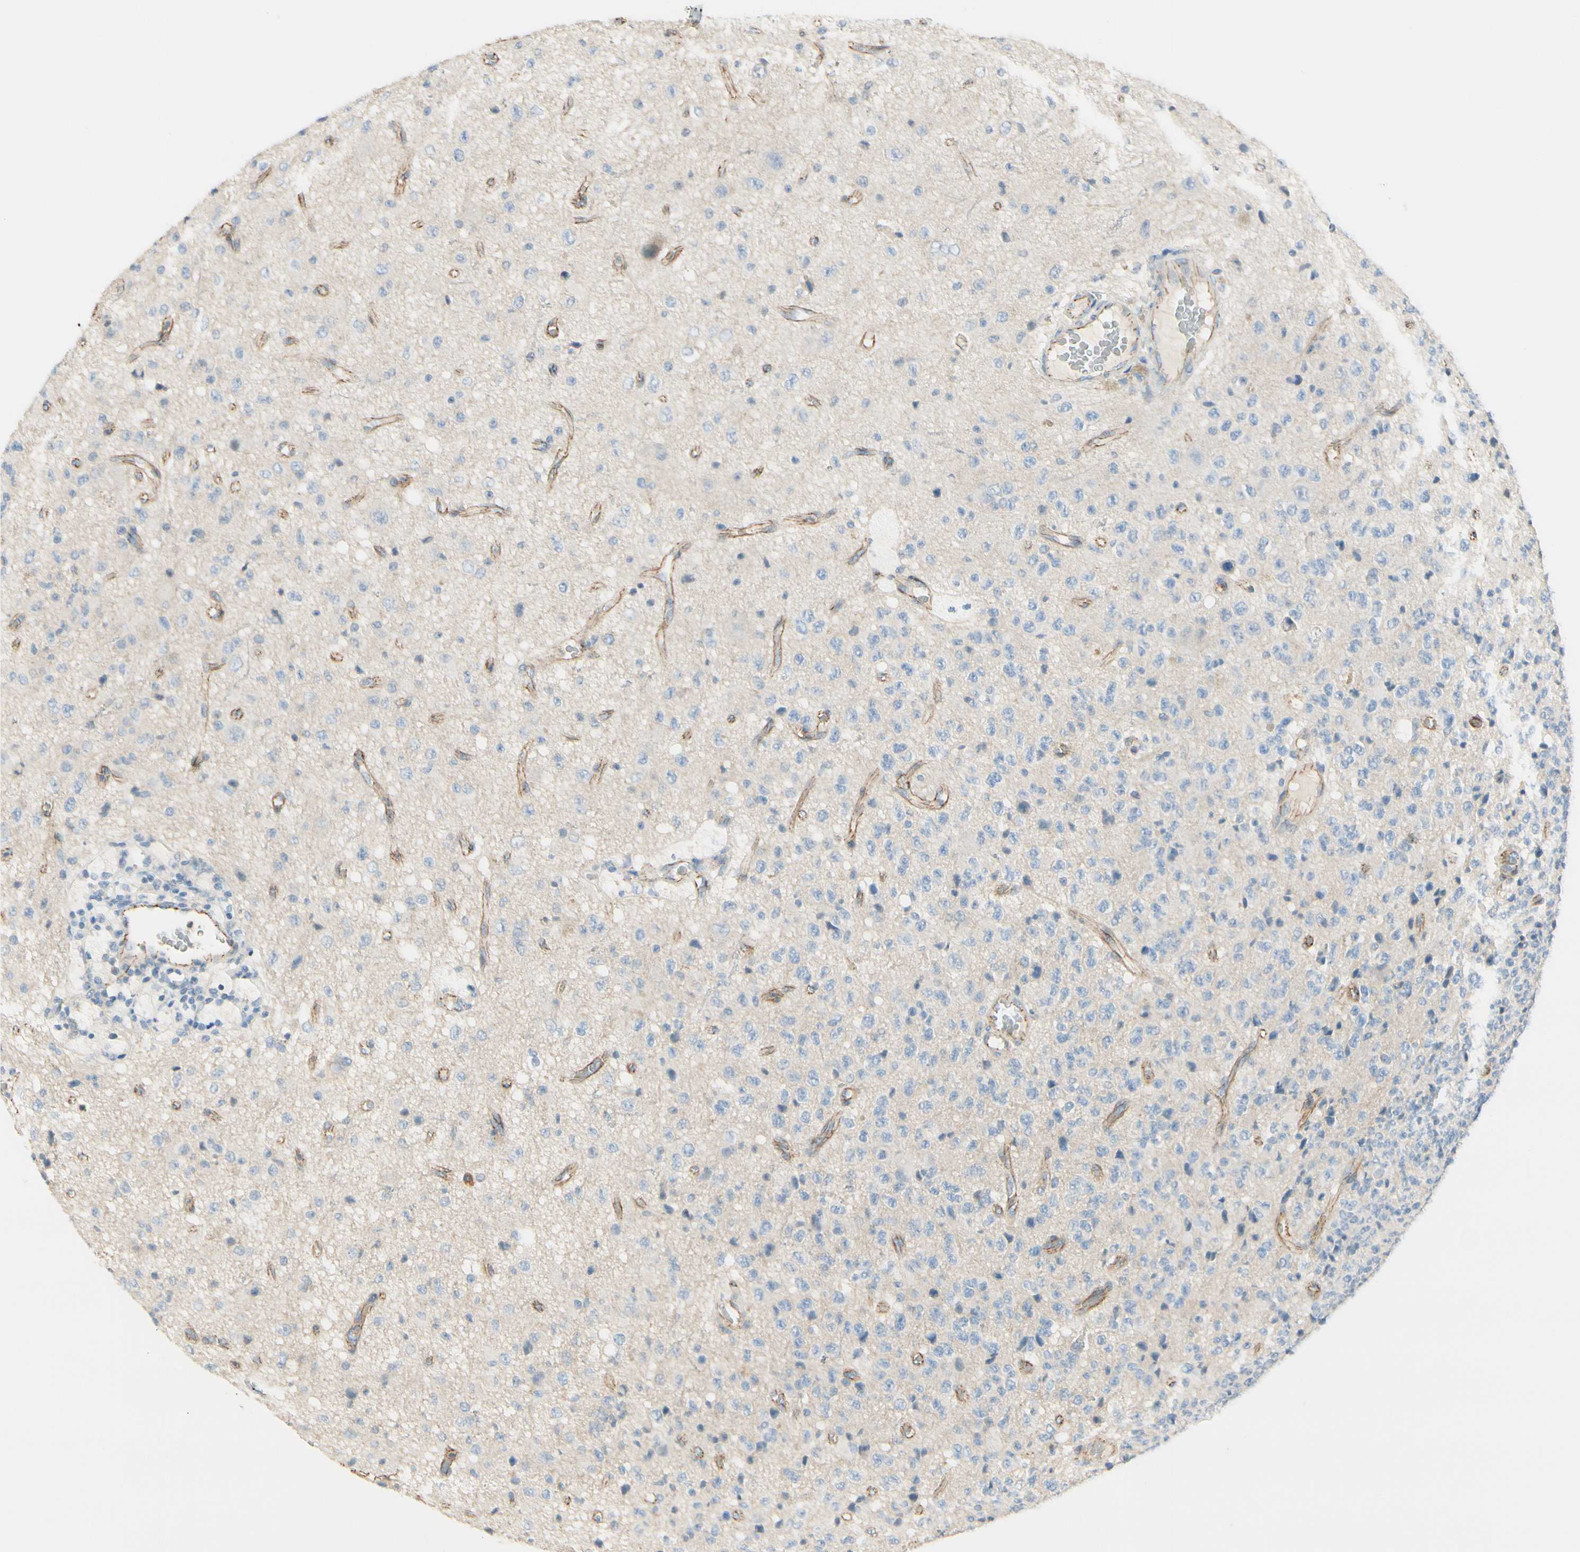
{"staining": {"intensity": "negative", "quantity": "none", "location": "none"}, "tissue": "glioma", "cell_type": "Tumor cells", "image_type": "cancer", "snomed": [{"axis": "morphology", "description": "Glioma, malignant, High grade"}, {"axis": "topography", "description": "pancreas cauda"}], "caption": "Human malignant high-grade glioma stained for a protein using immunohistochemistry (IHC) displays no positivity in tumor cells.", "gene": "TJP1", "patient": {"sex": "male", "age": 60}}